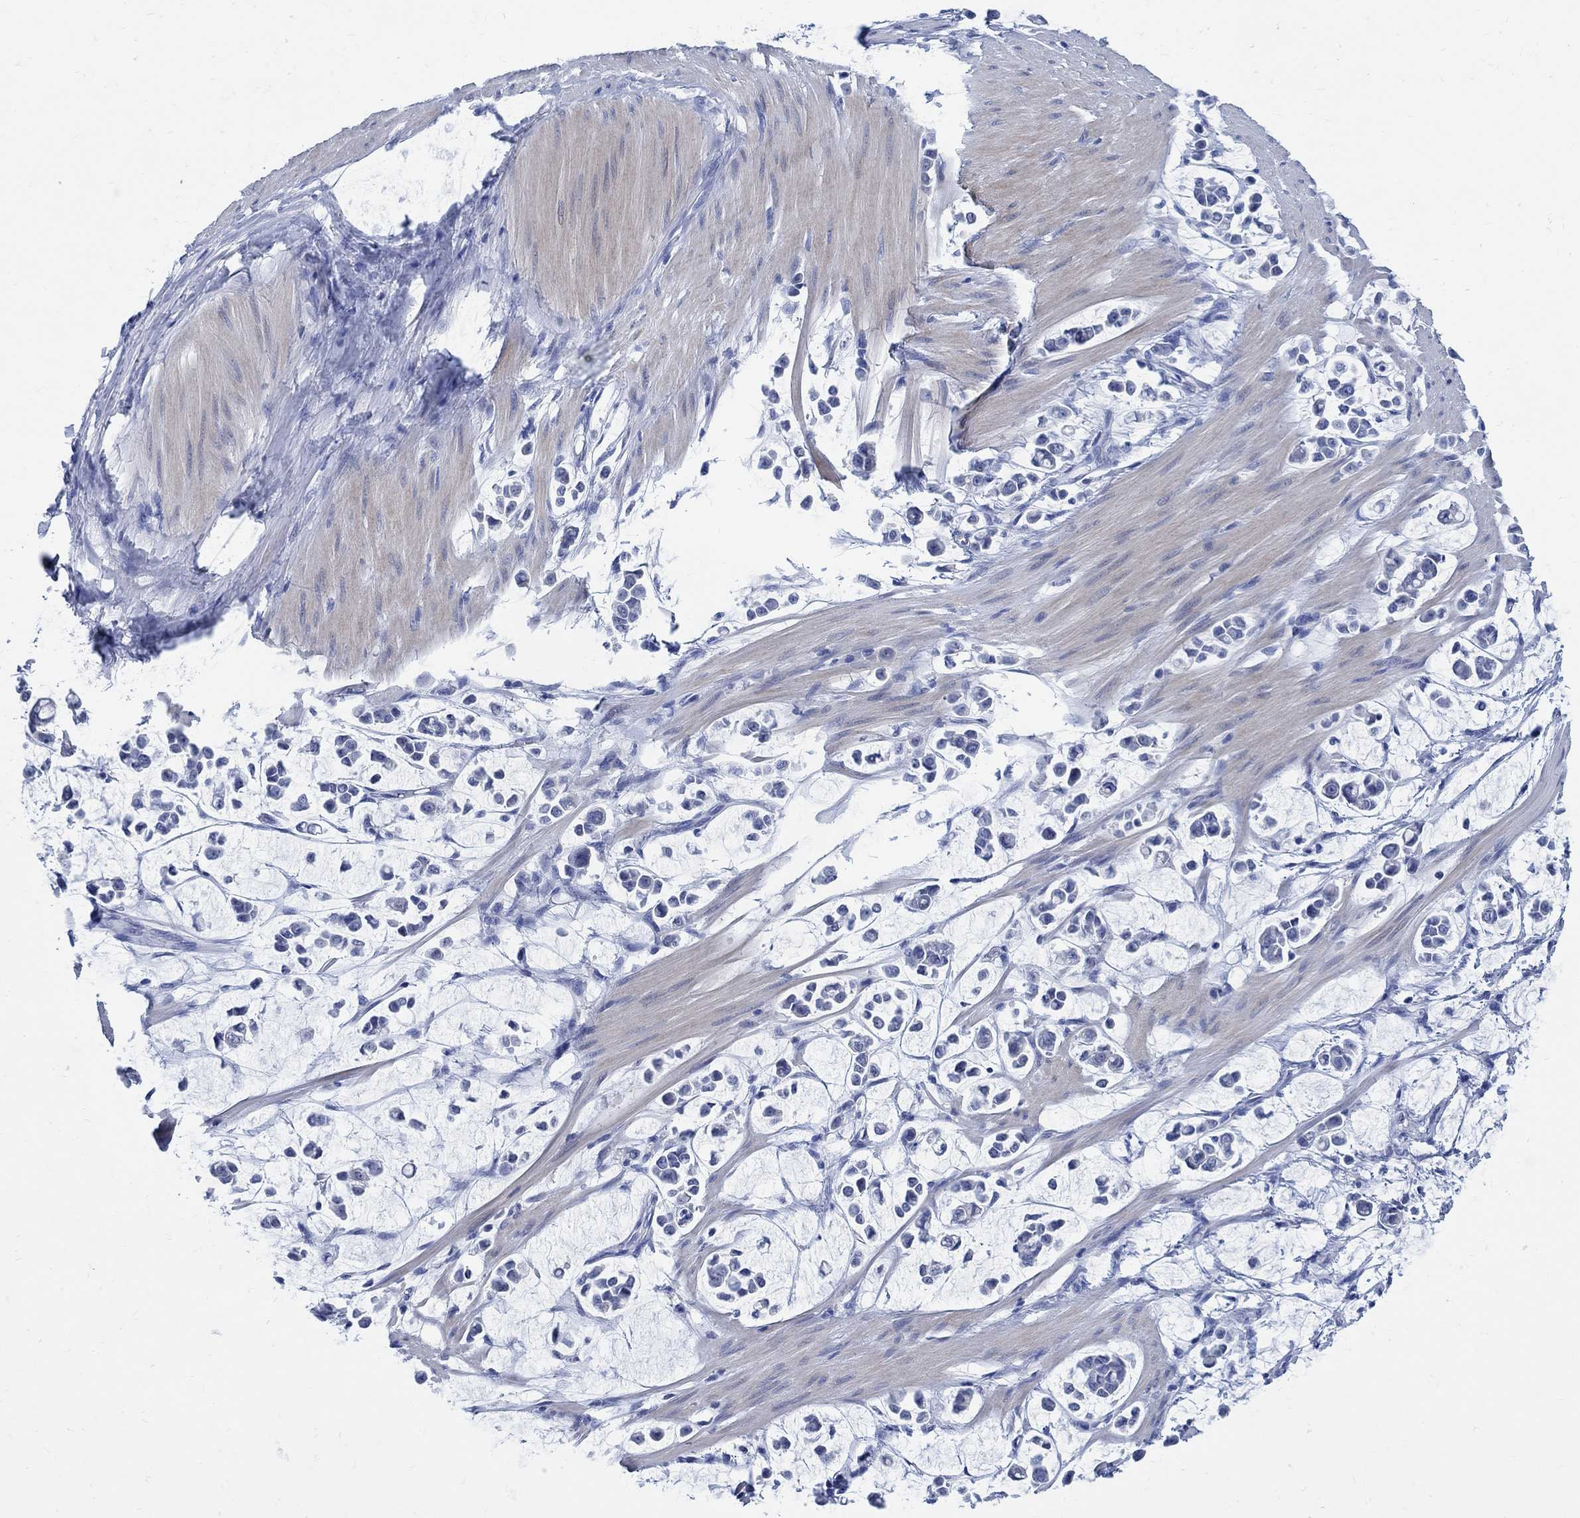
{"staining": {"intensity": "negative", "quantity": "none", "location": "none"}, "tissue": "stomach cancer", "cell_type": "Tumor cells", "image_type": "cancer", "snomed": [{"axis": "morphology", "description": "Adenocarcinoma, NOS"}, {"axis": "topography", "description": "Stomach"}], "caption": "A high-resolution micrograph shows immunohistochemistry (IHC) staining of stomach adenocarcinoma, which exhibits no significant staining in tumor cells. Nuclei are stained in blue.", "gene": "CAMK2N1", "patient": {"sex": "male", "age": 82}}